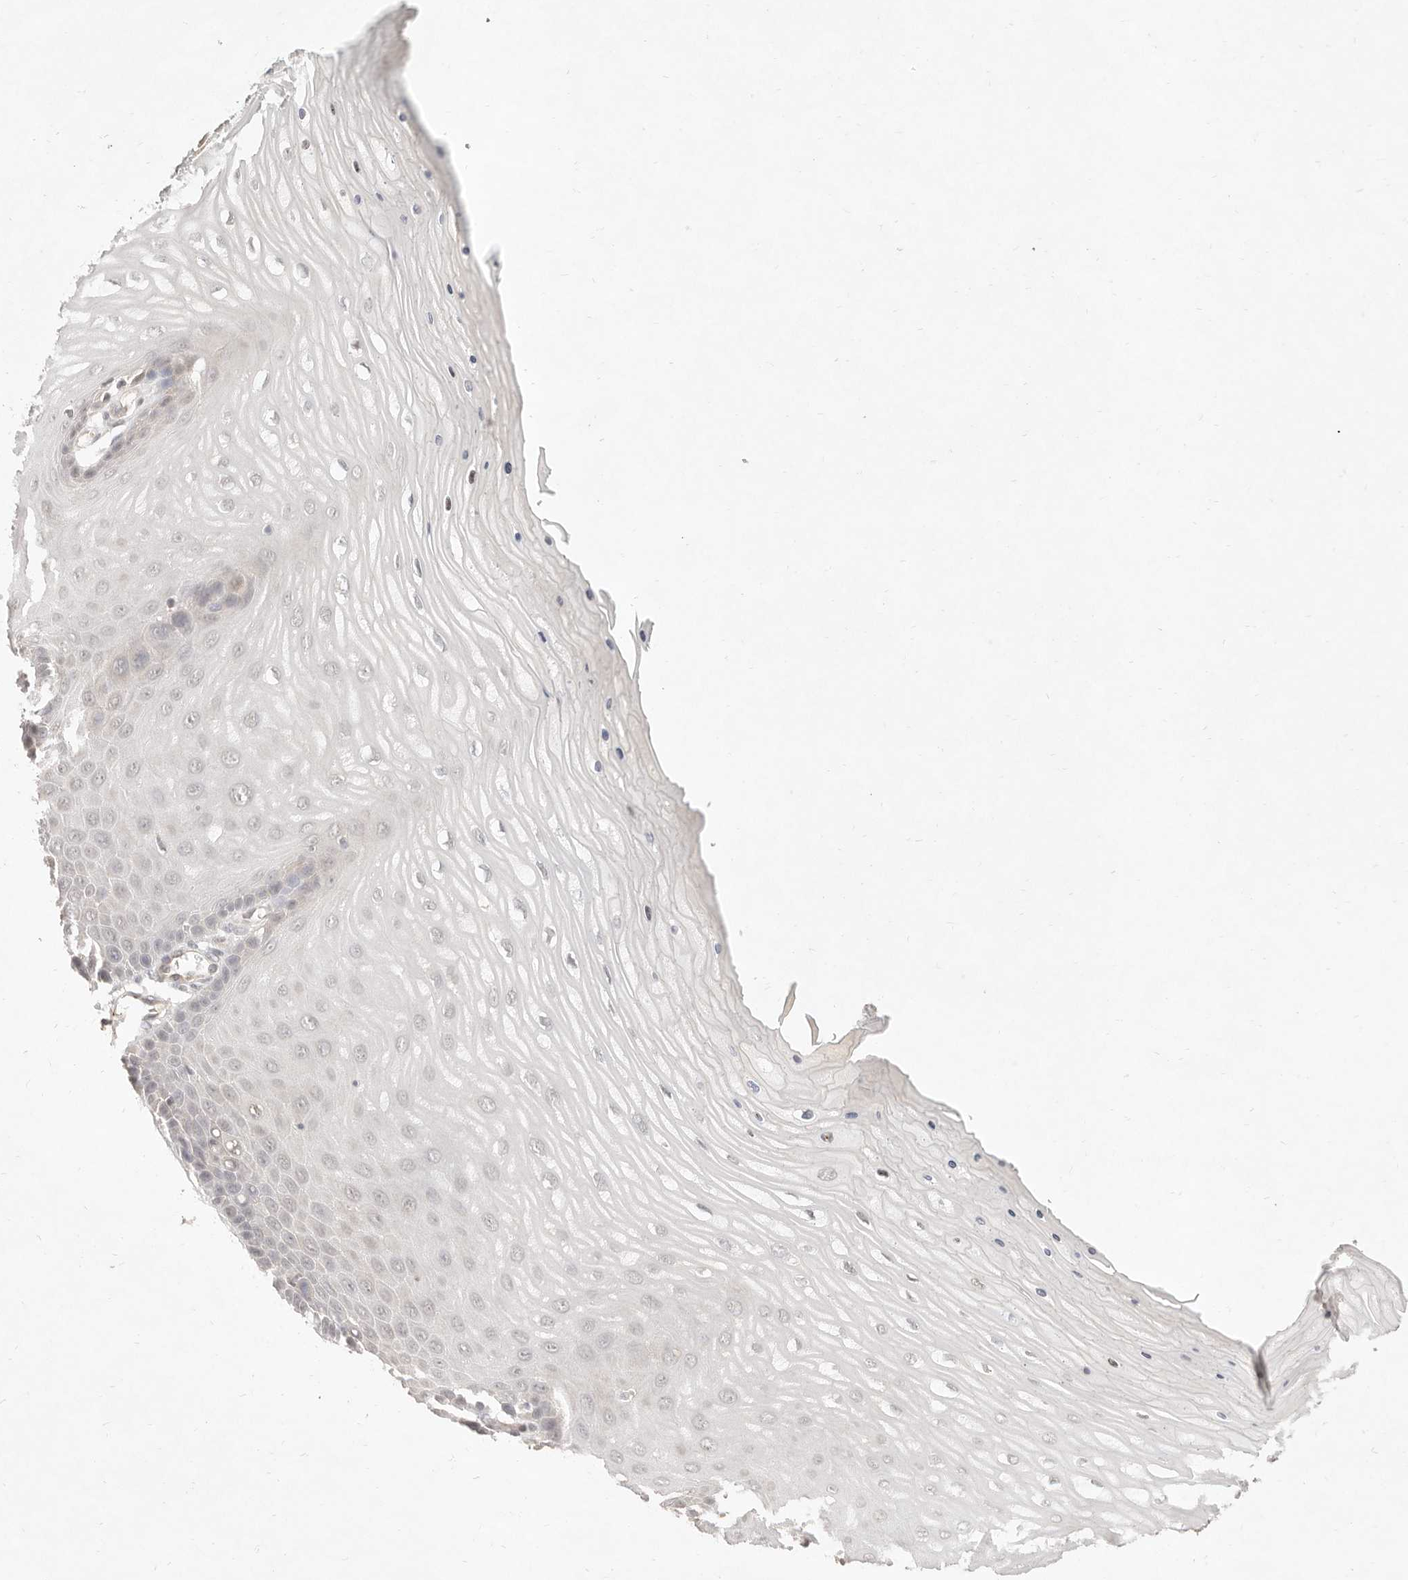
{"staining": {"intensity": "negative", "quantity": "none", "location": "none"}, "tissue": "cervix", "cell_type": "Glandular cells", "image_type": "normal", "snomed": [{"axis": "morphology", "description": "Normal tissue, NOS"}, {"axis": "topography", "description": "Cervix"}], "caption": "The photomicrograph reveals no staining of glandular cells in unremarkable cervix. (Immunohistochemistry (ihc), brightfield microscopy, high magnification).", "gene": "MEP1A", "patient": {"sex": "female", "age": 55}}